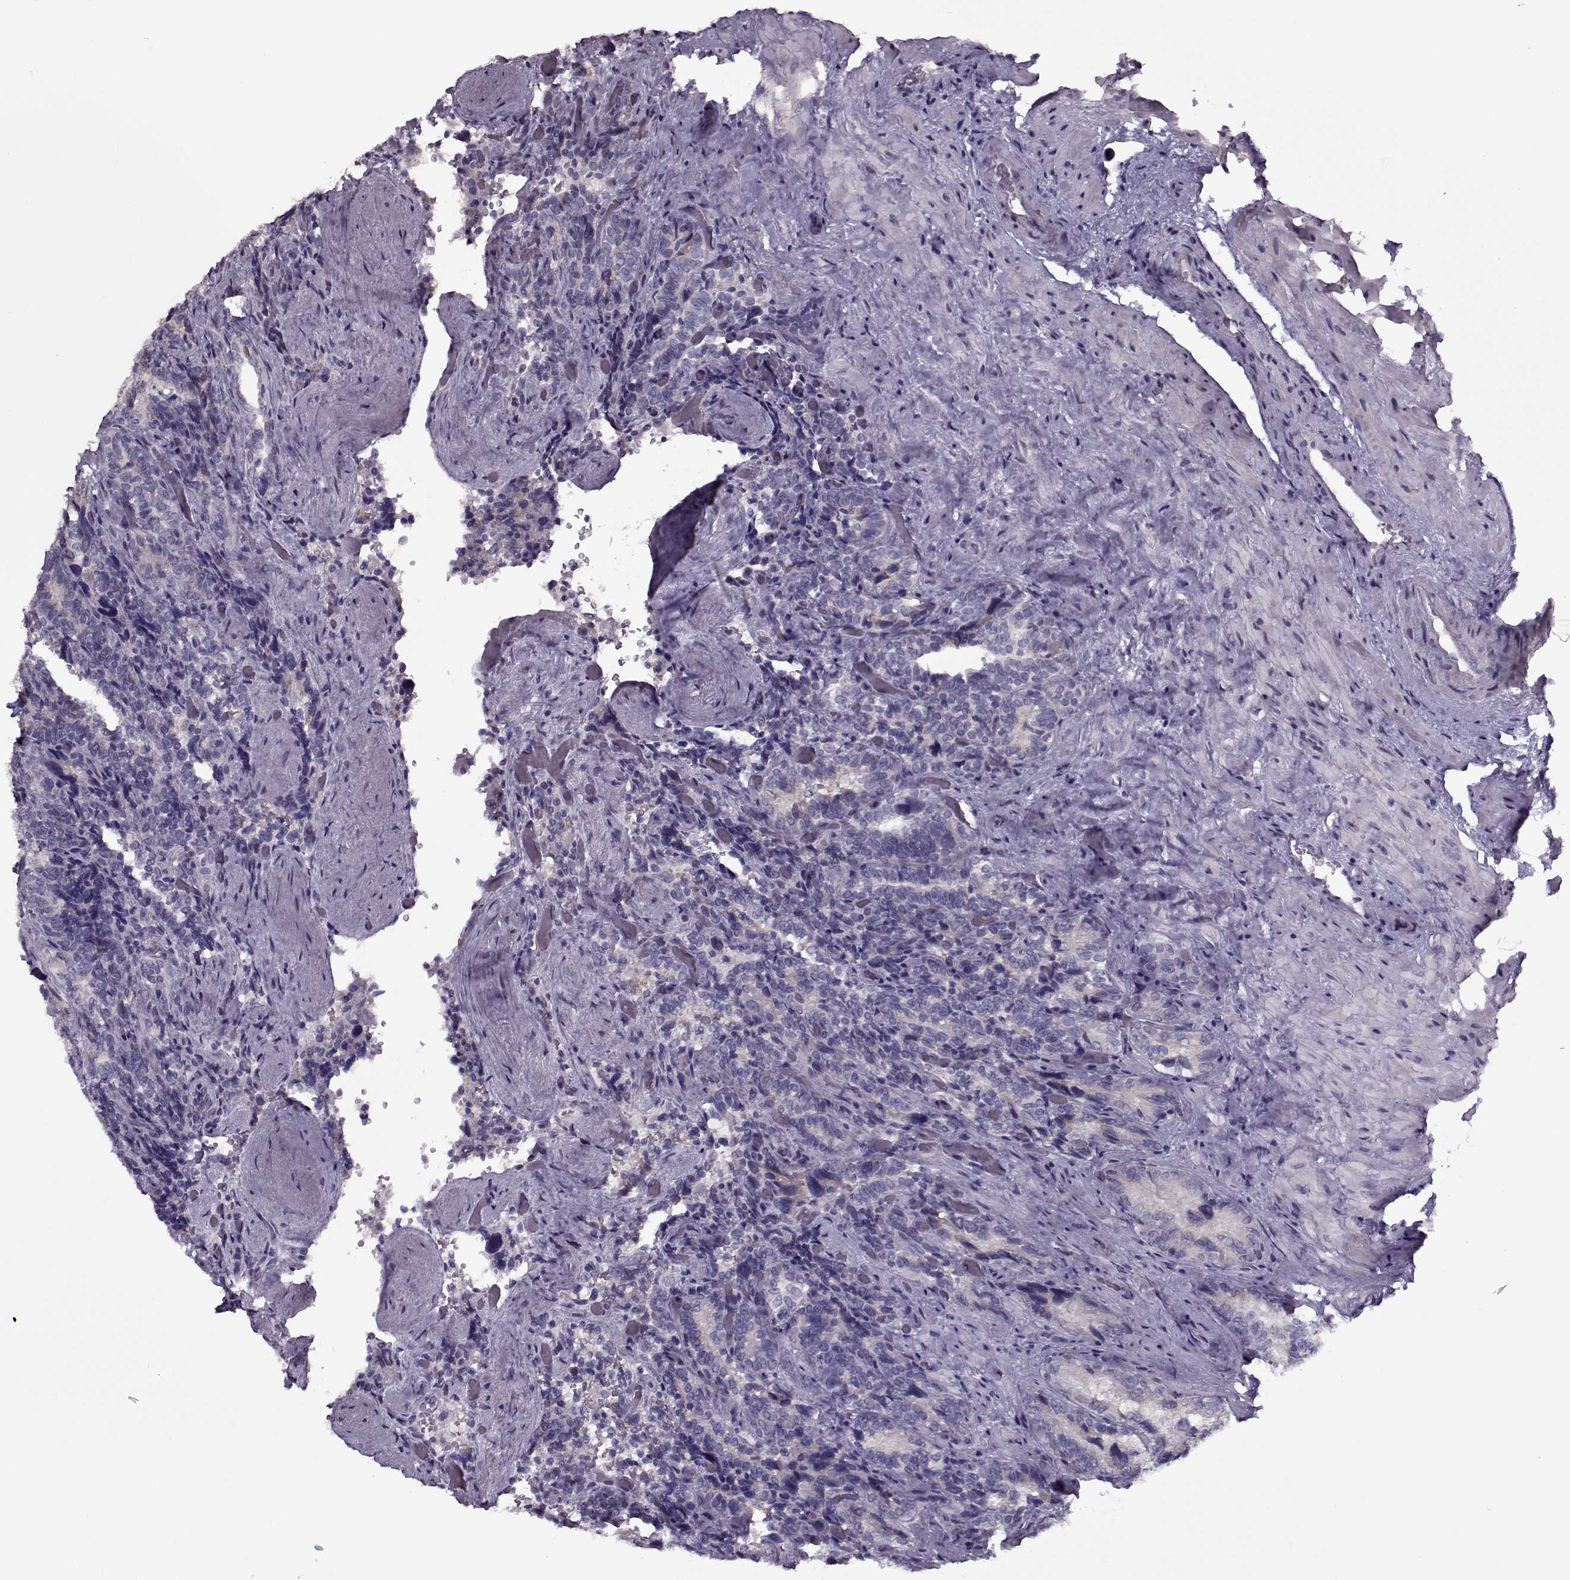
{"staining": {"intensity": "weak", "quantity": "<25%", "location": "cytoplasmic/membranous"}, "tissue": "seminal vesicle", "cell_type": "Glandular cells", "image_type": "normal", "snomed": [{"axis": "morphology", "description": "Normal tissue, NOS"}, {"axis": "topography", "description": "Seminal veicle"}], "caption": "Immunohistochemistry micrograph of benign seminal vesicle: human seminal vesicle stained with DAB demonstrates no significant protein staining in glandular cells.", "gene": "SEC16B", "patient": {"sex": "male", "age": 69}}